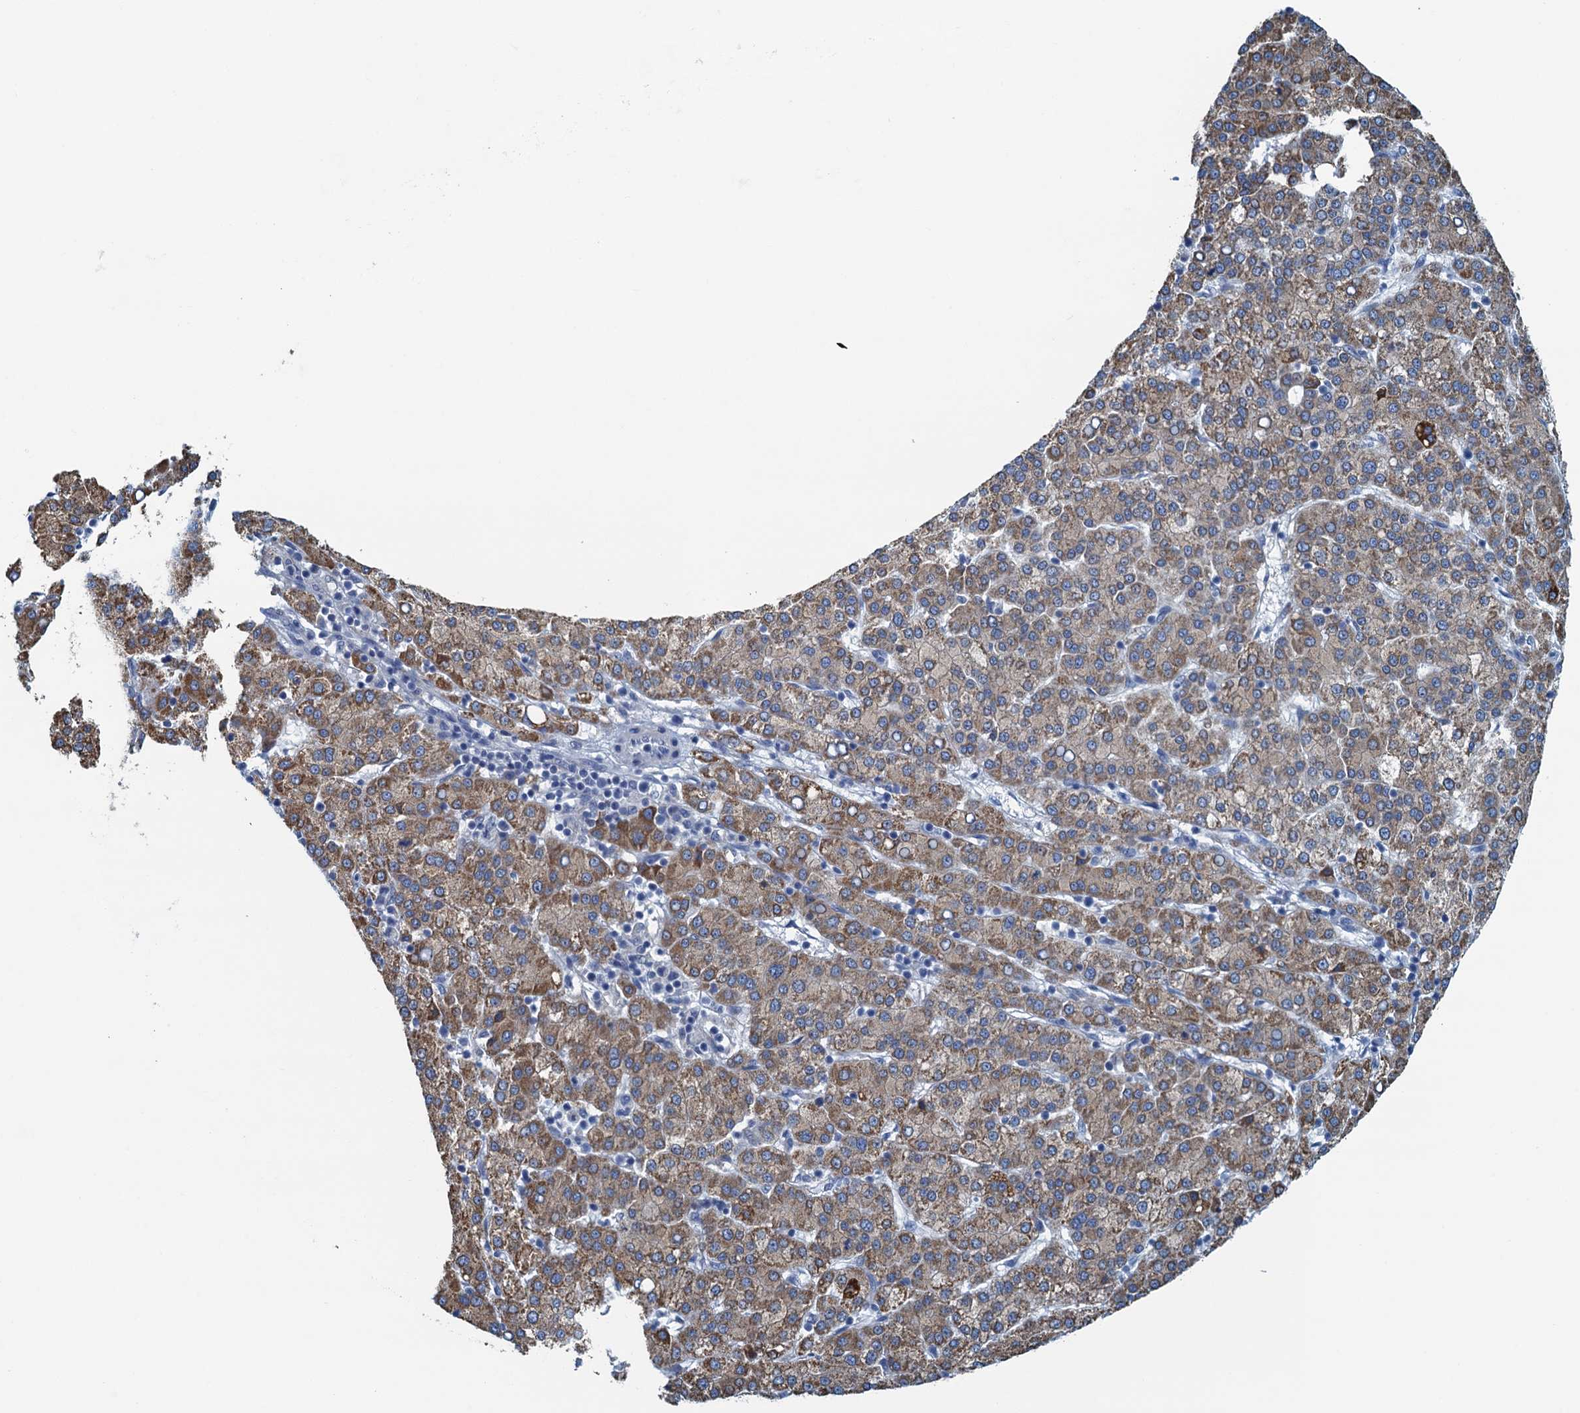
{"staining": {"intensity": "moderate", "quantity": ">75%", "location": "cytoplasmic/membranous"}, "tissue": "liver cancer", "cell_type": "Tumor cells", "image_type": "cancer", "snomed": [{"axis": "morphology", "description": "Carcinoma, Hepatocellular, NOS"}, {"axis": "topography", "description": "Liver"}], "caption": "Tumor cells display medium levels of moderate cytoplasmic/membranous positivity in about >75% of cells in liver cancer (hepatocellular carcinoma). (DAB (3,3'-diaminobenzidine) = brown stain, brightfield microscopy at high magnification).", "gene": "C10orf88", "patient": {"sex": "female", "age": 58}}